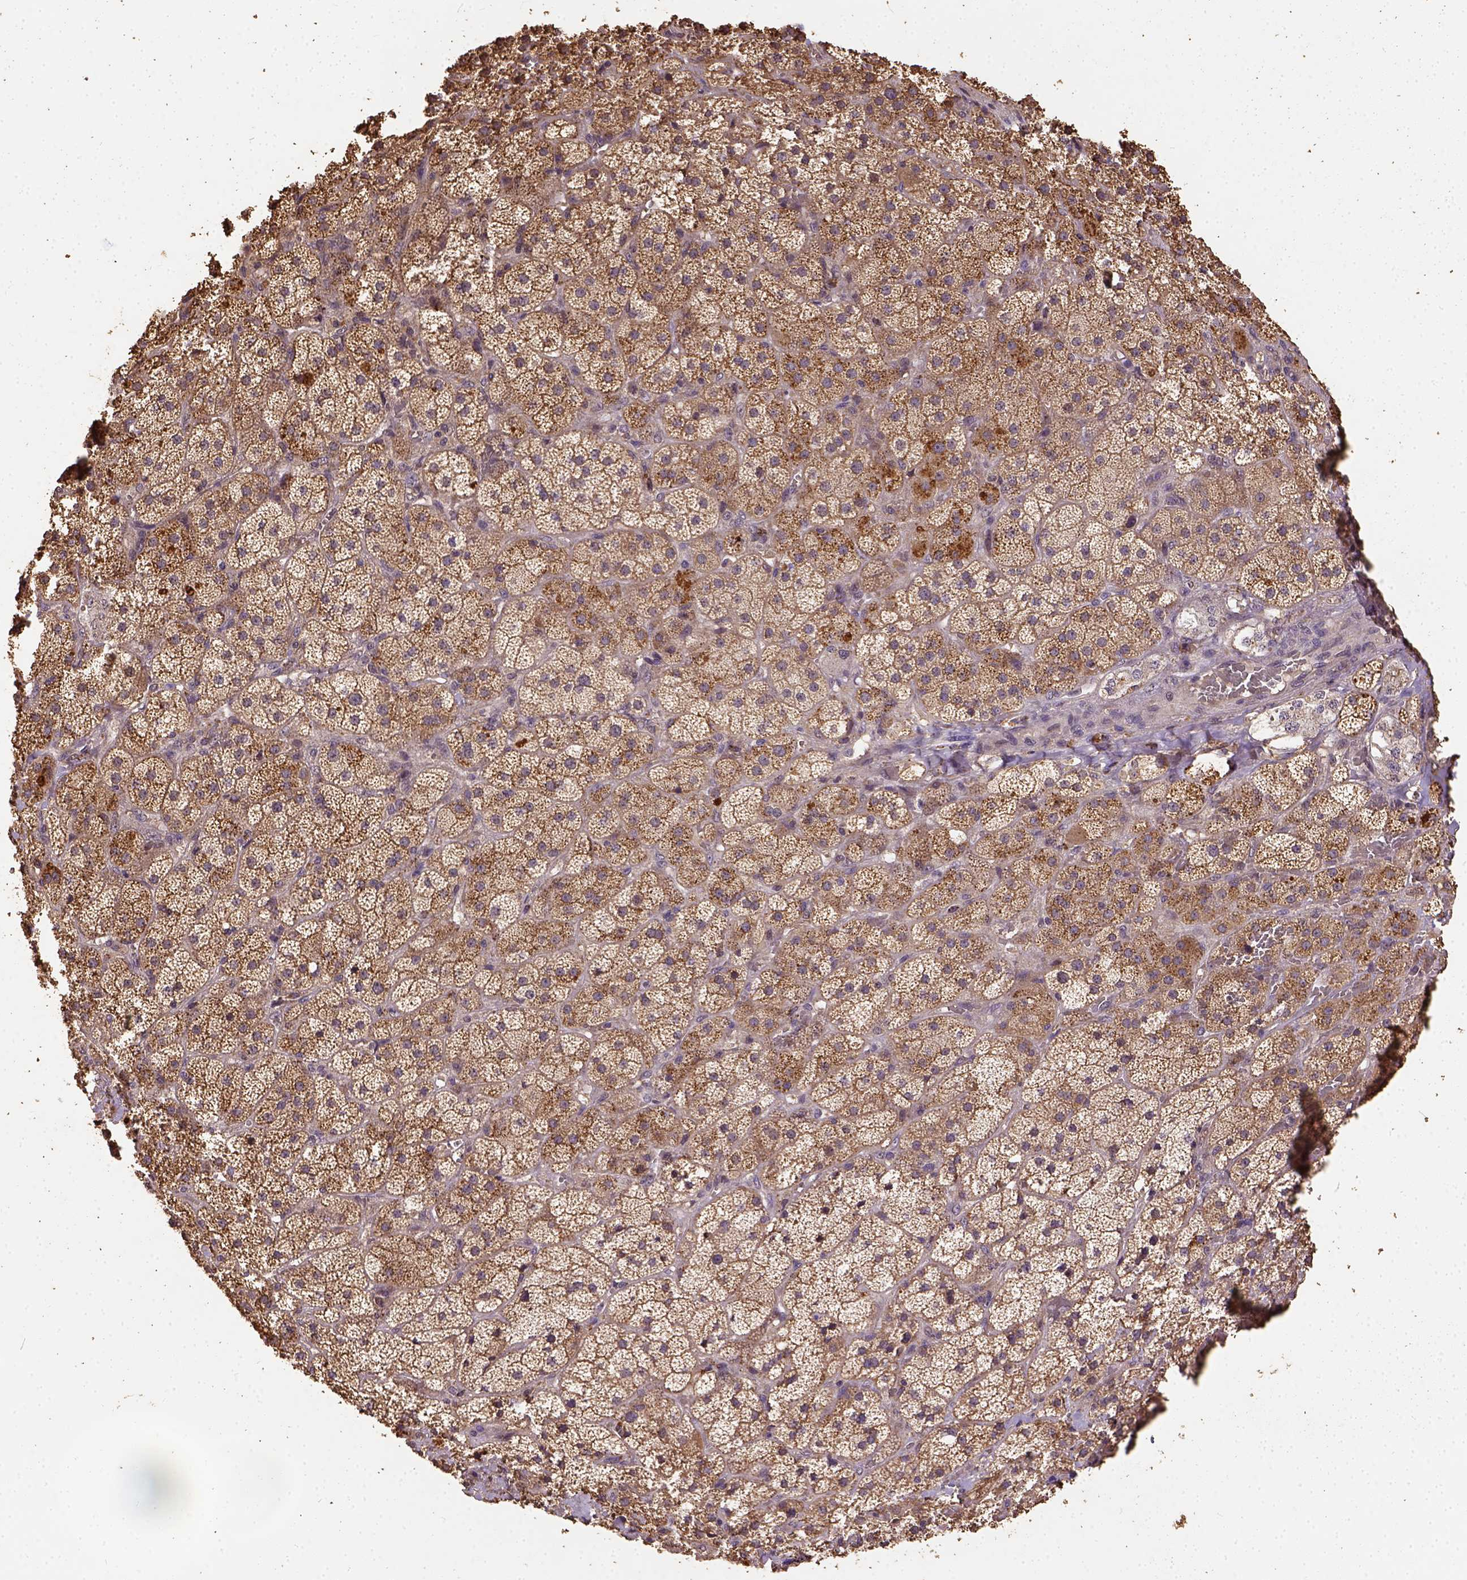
{"staining": {"intensity": "moderate", "quantity": "25%-75%", "location": "cytoplasmic/membranous"}, "tissue": "adrenal gland", "cell_type": "Glandular cells", "image_type": "normal", "snomed": [{"axis": "morphology", "description": "Normal tissue, NOS"}, {"axis": "topography", "description": "Adrenal gland"}], "caption": "Immunohistochemistry (IHC) (DAB) staining of unremarkable human adrenal gland shows moderate cytoplasmic/membranous protein positivity in approximately 25%-75% of glandular cells. The staining is performed using DAB (3,3'-diaminobenzidine) brown chromogen to label protein expression. The nuclei are counter-stained blue using hematoxylin.", "gene": "ATP1B3", "patient": {"sex": "male", "age": 57}}